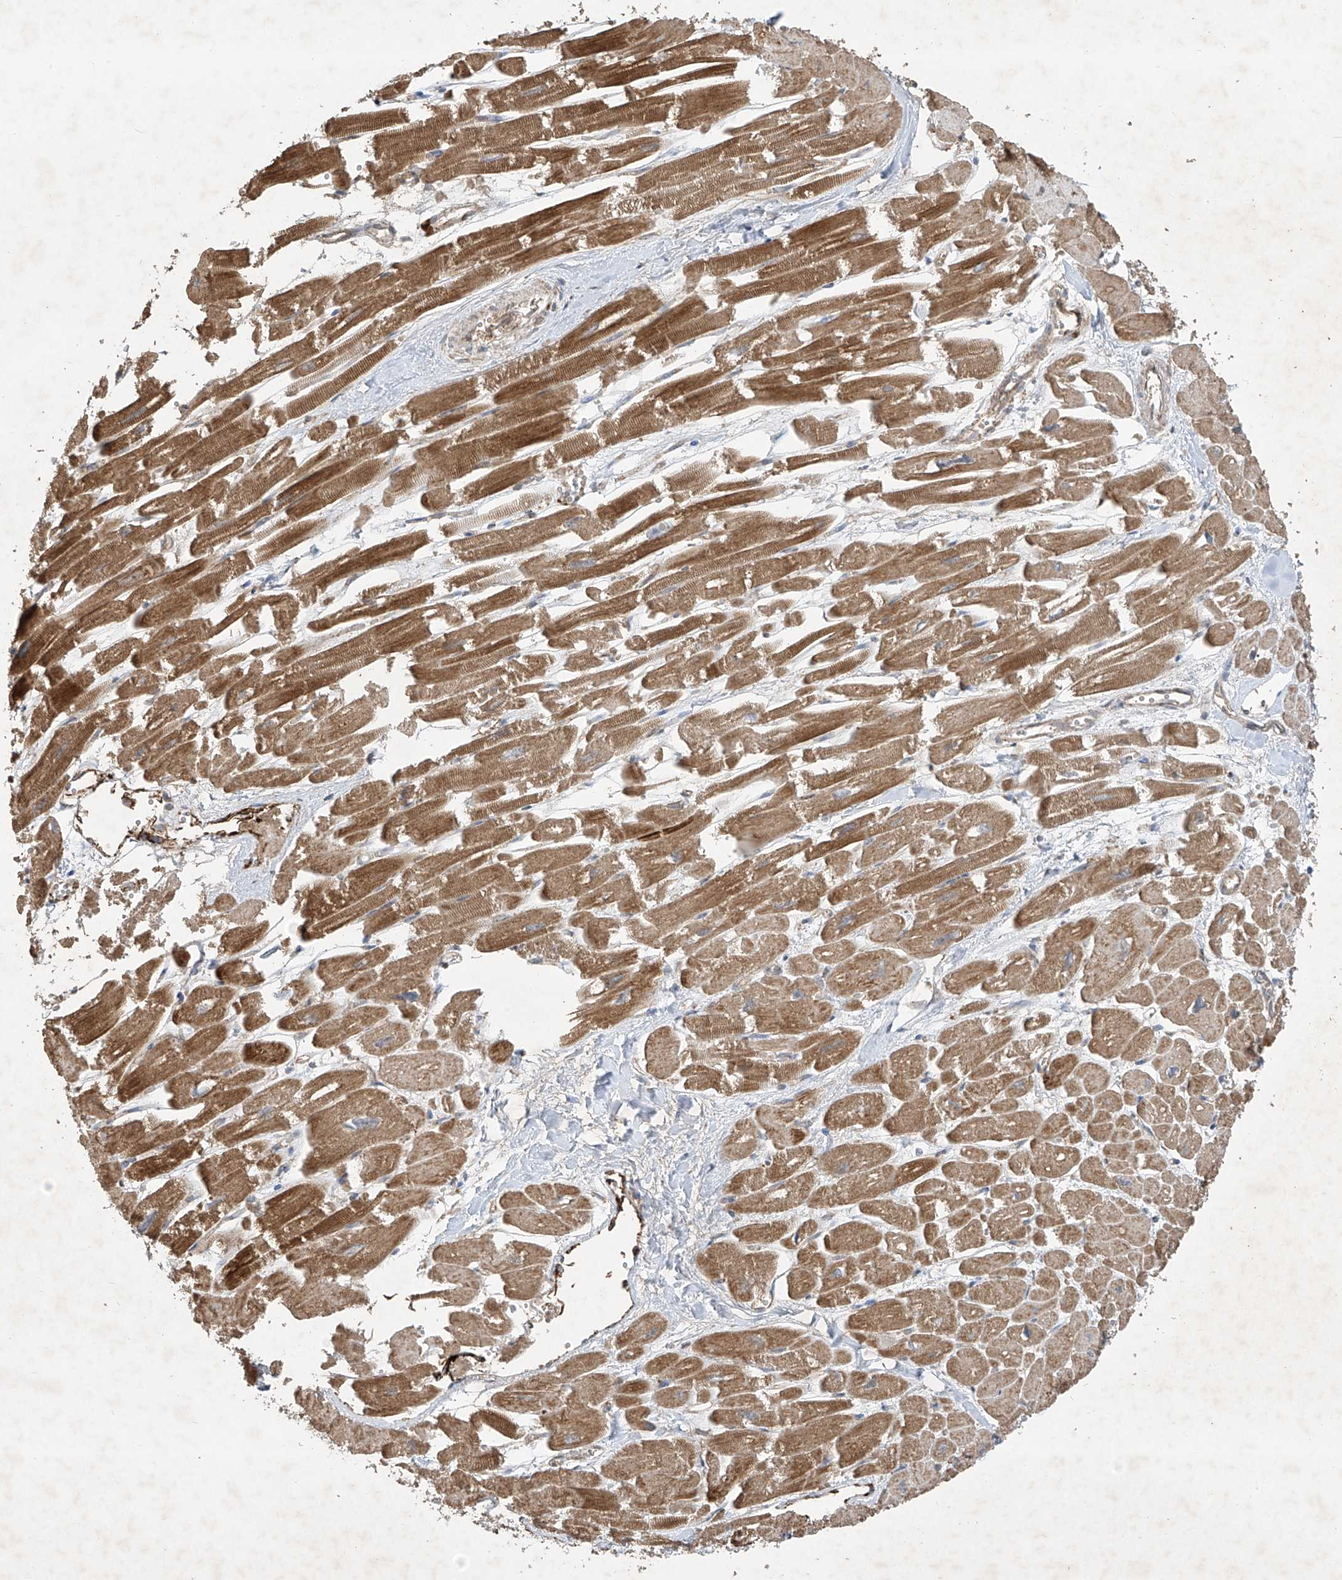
{"staining": {"intensity": "moderate", "quantity": ">75%", "location": "cytoplasmic/membranous"}, "tissue": "heart muscle", "cell_type": "Cardiomyocytes", "image_type": "normal", "snomed": [{"axis": "morphology", "description": "Normal tissue, NOS"}, {"axis": "topography", "description": "Heart"}], "caption": "Immunohistochemical staining of normal heart muscle reveals >75% levels of moderate cytoplasmic/membranous protein positivity in approximately >75% of cardiomyocytes.", "gene": "UQCC1", "patient": {"sex": "male", "age": 54}}